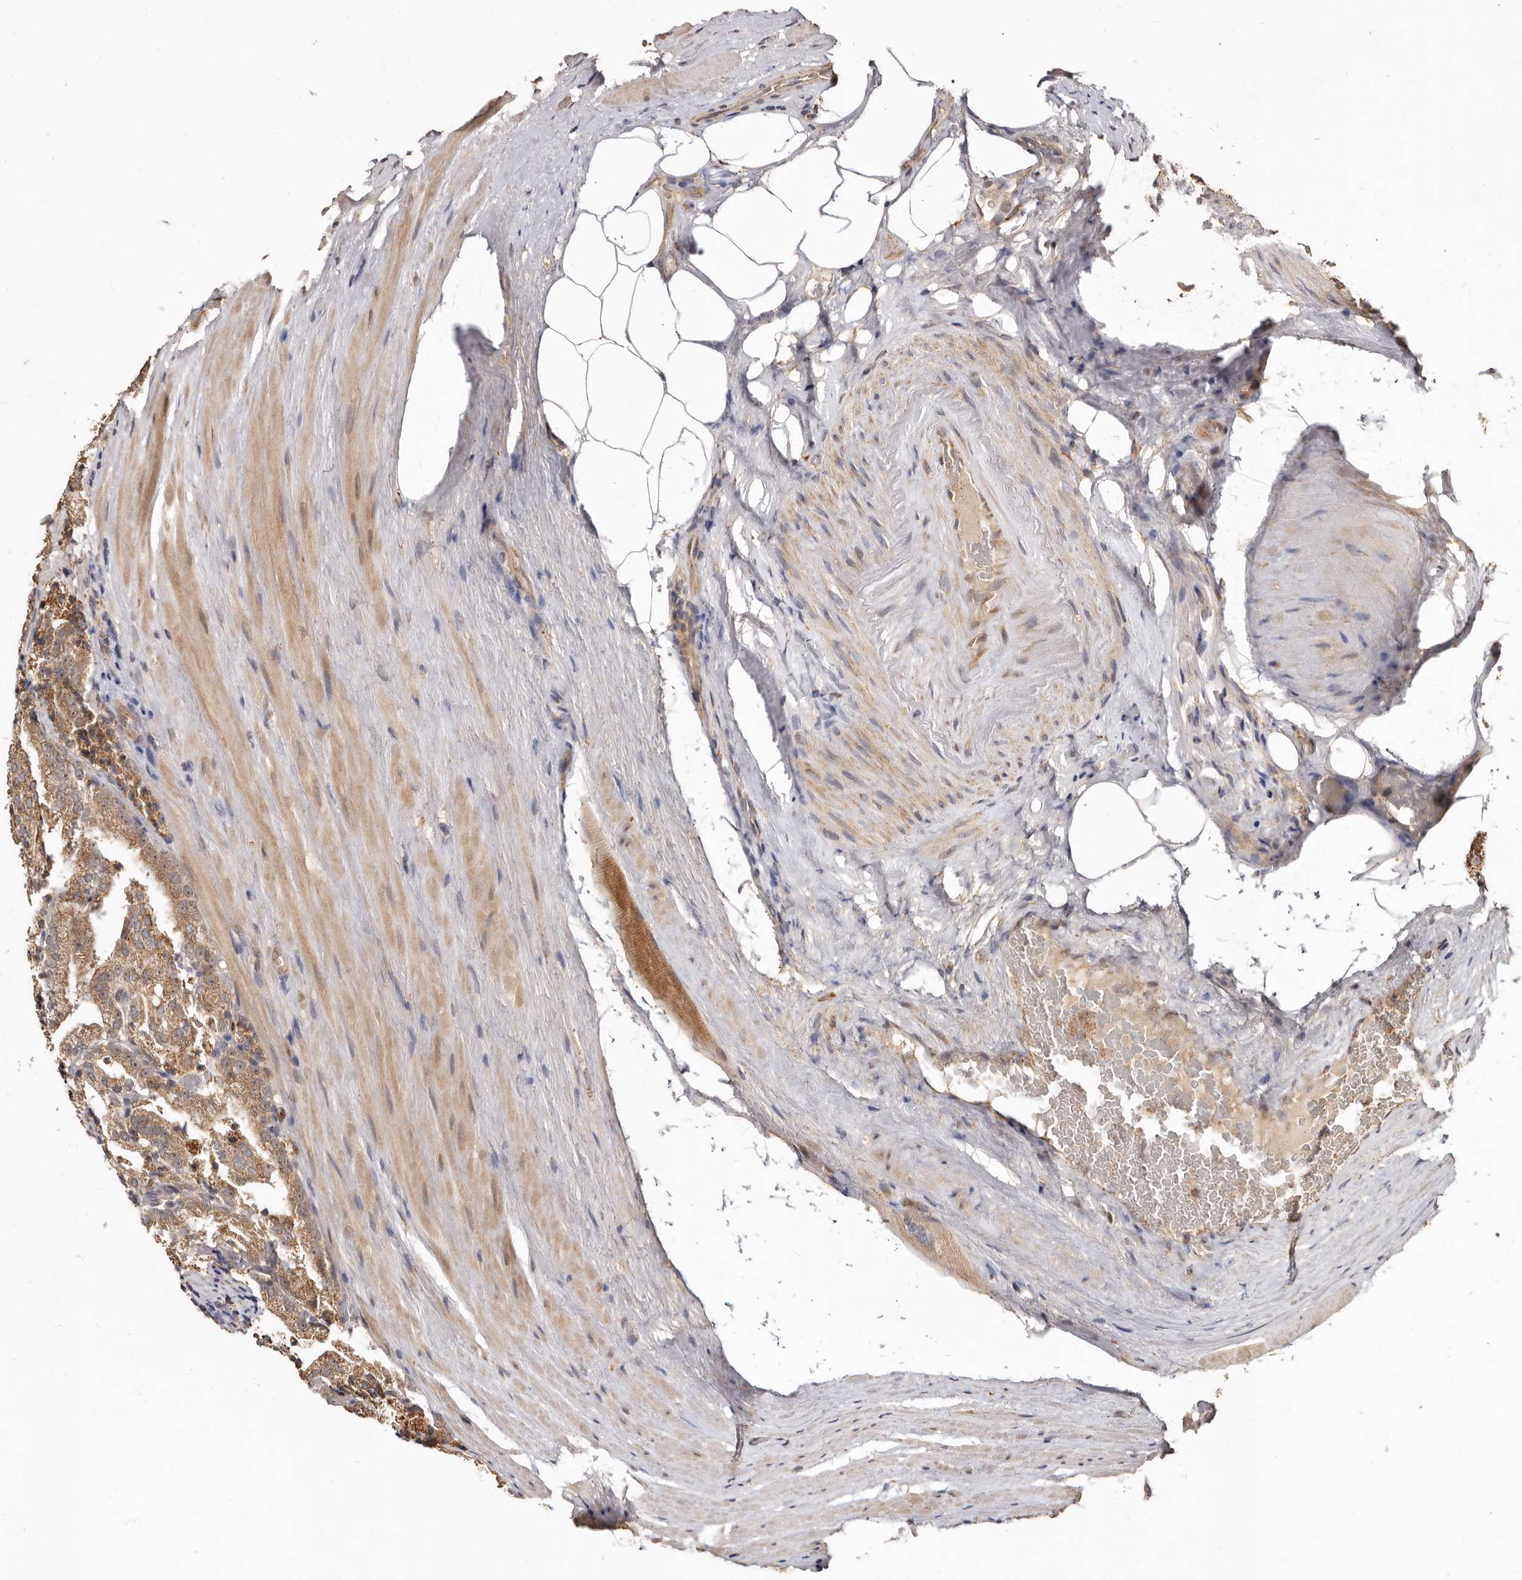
{"staining": {"intensity": "moderate", "quantity": ">75%", "location": "cytoplasmic/membranous"}, "tissue": "prostate cancer", "cell_type": "Tumor cells", "image_type": "cancer", "snomed": [{"axis": "morphology", "description": "Adenocarcinoma, High grade"}, {"axis": "topography", "description": "Prostate"}], "caption": "High-power microscopy captured an immunohistochemistry image of prostate cancer (adenocarcinoma (high-grade)), revealing moderate cytoplasmic/membranous positivity in approximately >75% of tumor cells.", "gene": "AKAP7", "patient": {"sex": "male", "age": 57}}